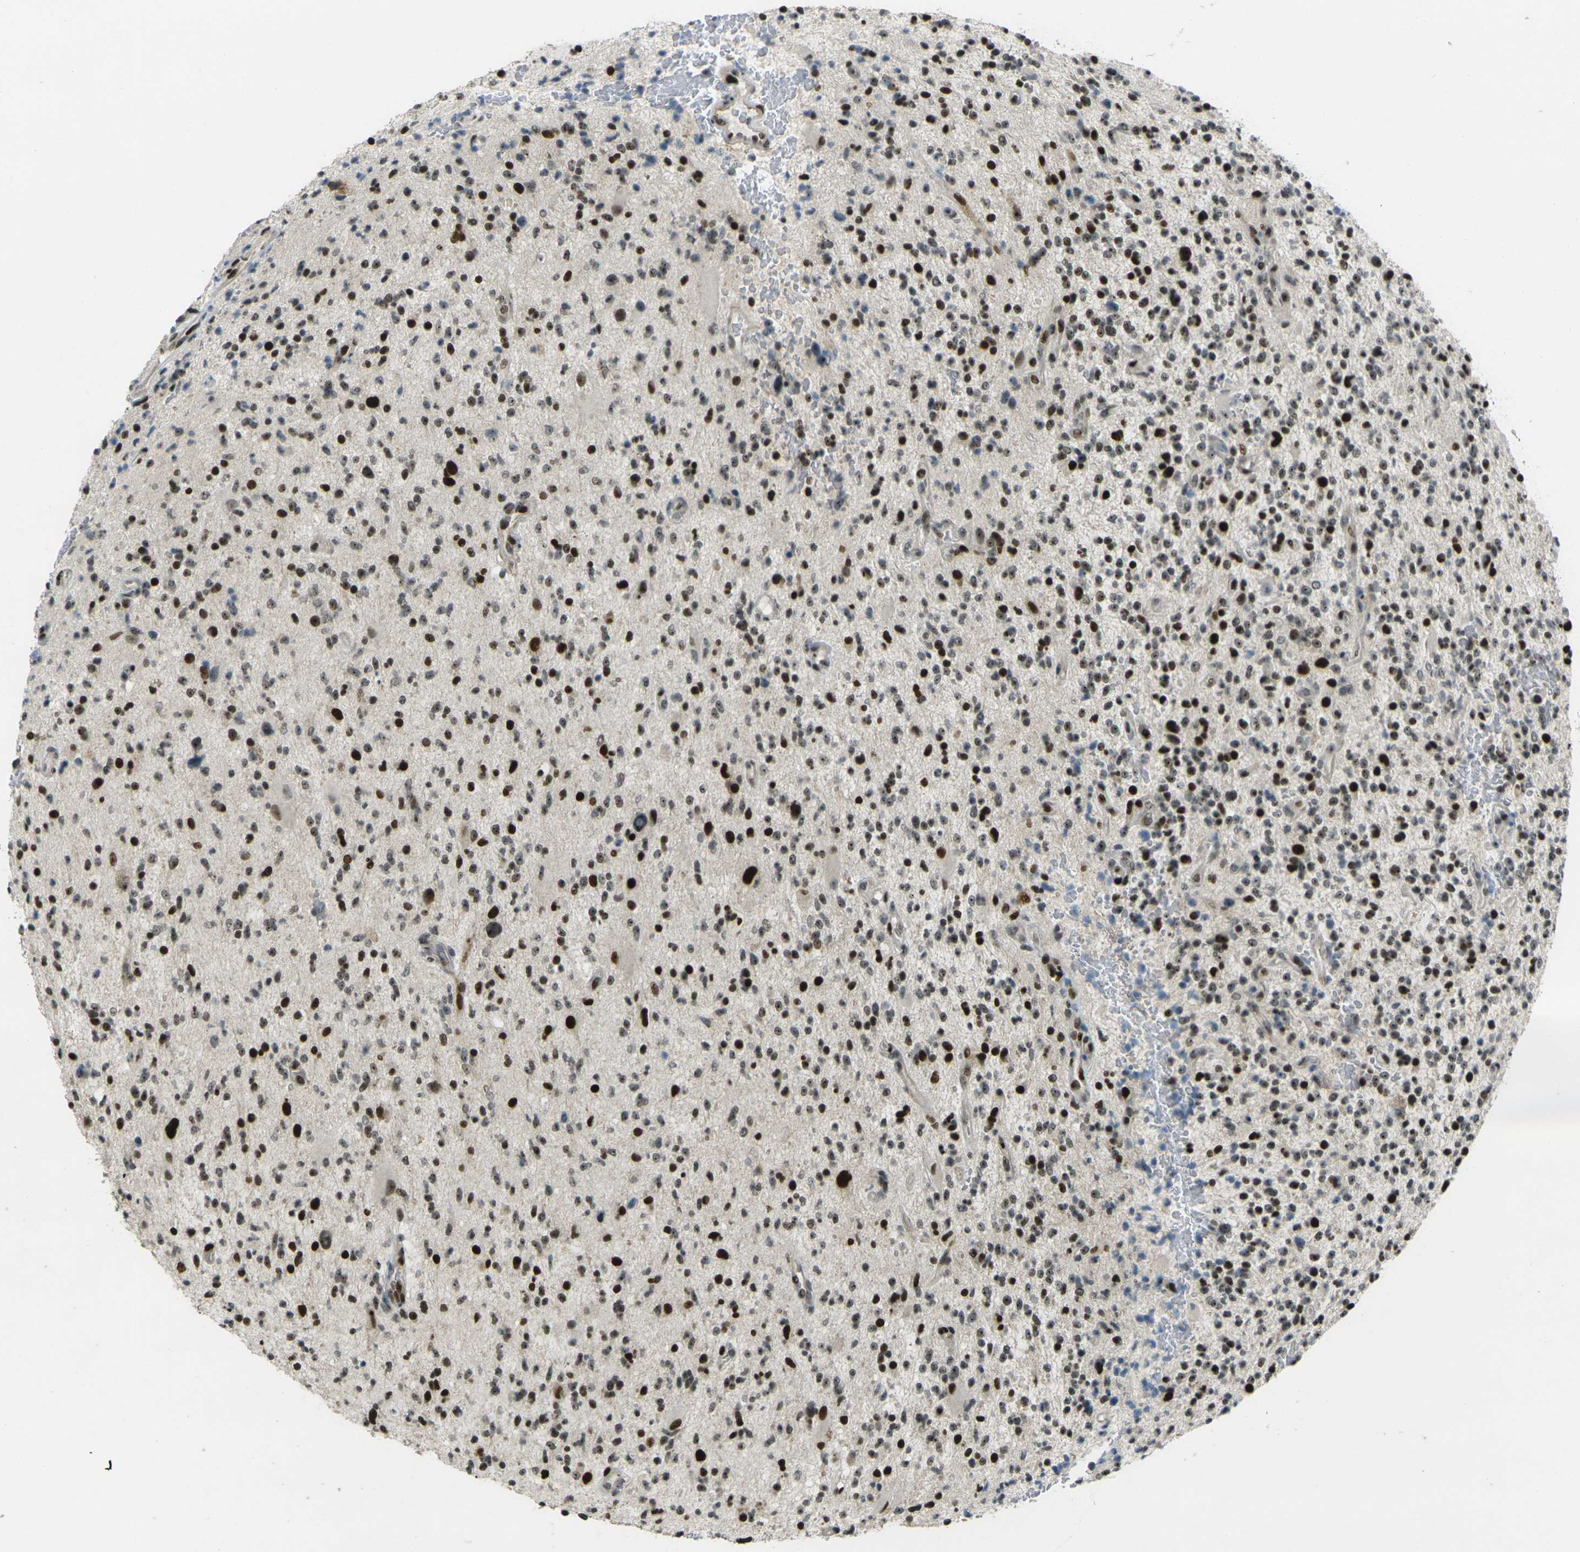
{"staining": {"intensity": "strong", "quantity": ">75%", "location": "nuclear"}, "tissue": "glioma", "cell_type": "Tumor cells", "image_type": "cancer", "snomed": [{"axis": "morphology", "description": "Glioma, malignant, High grade"}, {"axis": "topography", "description": "Brain"}], "caption": "Glioma stained with a brown dye reveals strong nuclear positive expression in about >75% of tumor cells.", "gene": "UBE2C", "patient": {"sex": "male", "age": 48}}